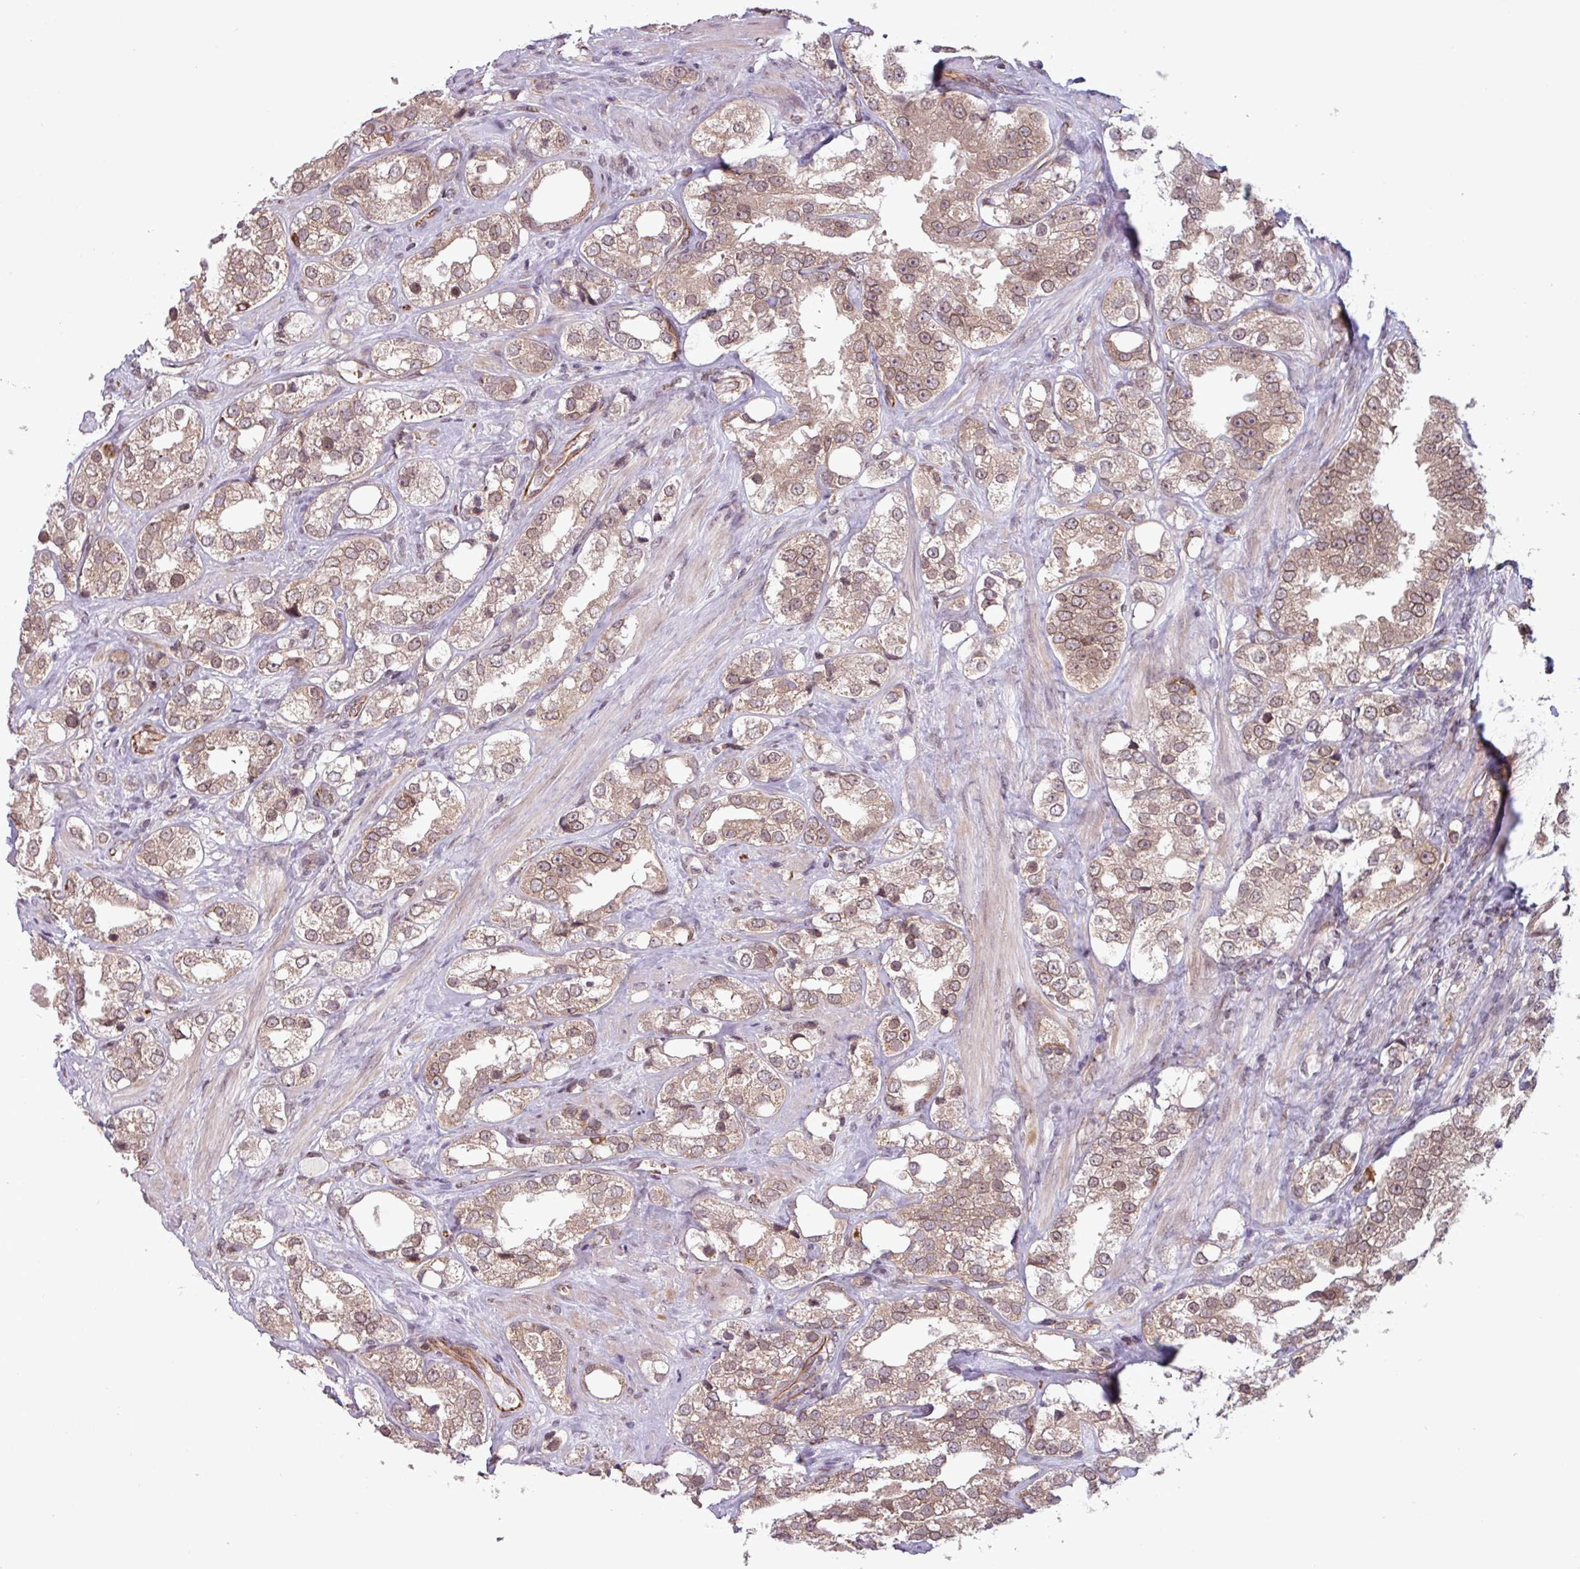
{"staining": {"intensity": "weak", "quantity": ">75%", "location": "cytoplasmic/membranous,nuclear"}, "tissue": "prostate cancer", "cell_type": "Tumor cells", "image_type": "cancer", "snomed": [{"axis": "morphology", "description": "Adenocarcinoma, NOS"}, {"axis": "topography", "description": "Prostate"}], "caption": "Tumor cells exhibit low levels of weak cytoplasmic/membranous and nuclear staining in about >75% of cells in human adenocarcinoma (prostate).", "gene": "RBM4B", "patient": {"sex": "male", "age": 79}}